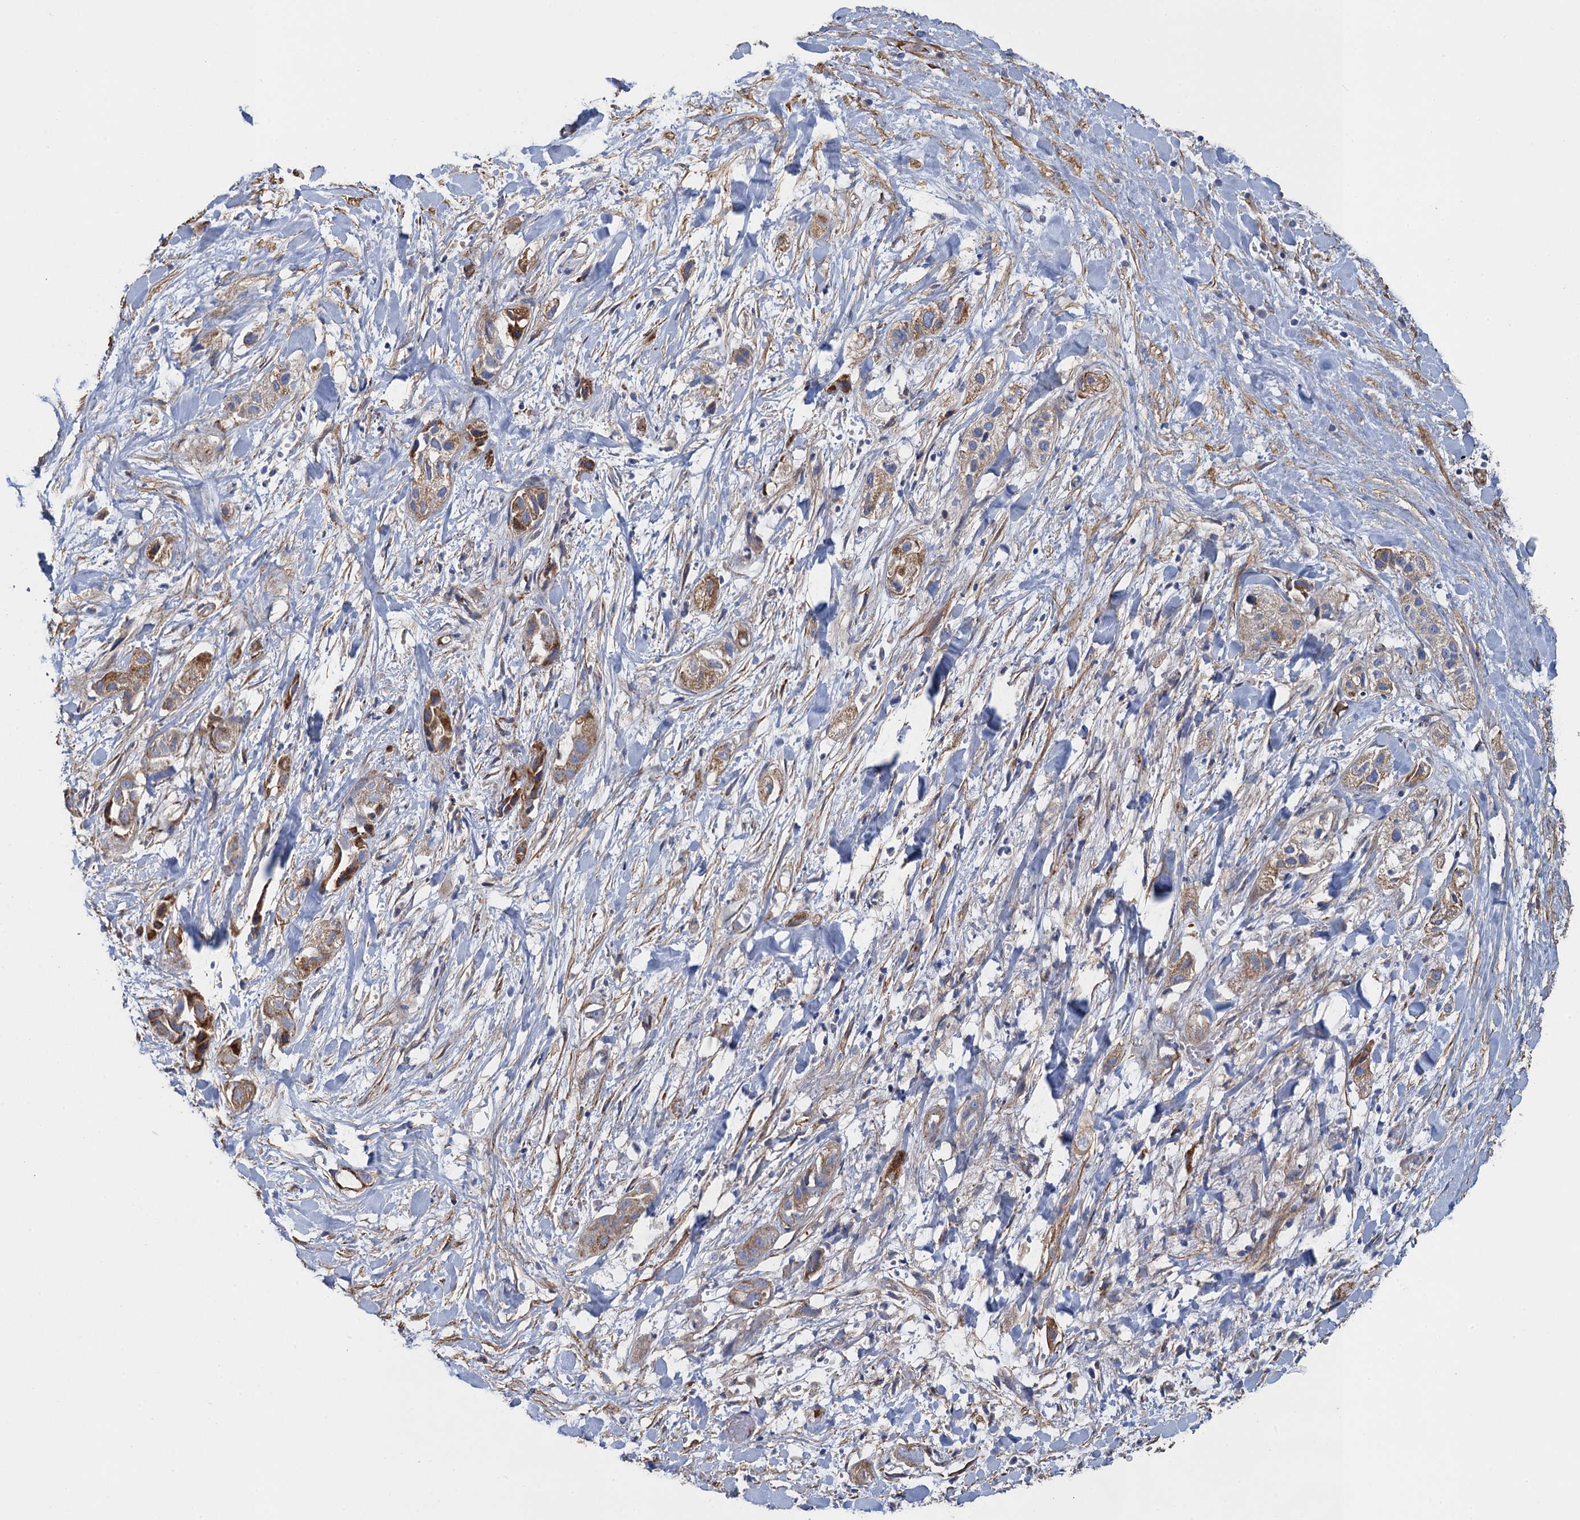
{"staining": {"intensity": "moderate", "quantity": ">75%", "location": "cytoplasmic/membranous"}, "tissue": "liver cancer", "cell_type": "Tumor cells", "image_type": "cancer", "snomed": [{"axis": "morphology", "description": "Cholangiocarcinoma"}, {"axis": "topography", "description": "Liver"}], "caption": "IHC image of human liver cancer (cholangiocarcinoma) stained for a protein (brown), which shows medium levels of moderate cytoplasmic/membranous staining in approximately >75% of tumor cells.", "gene": "GCSH", "patient": {"sex": "female", "age": 52}}